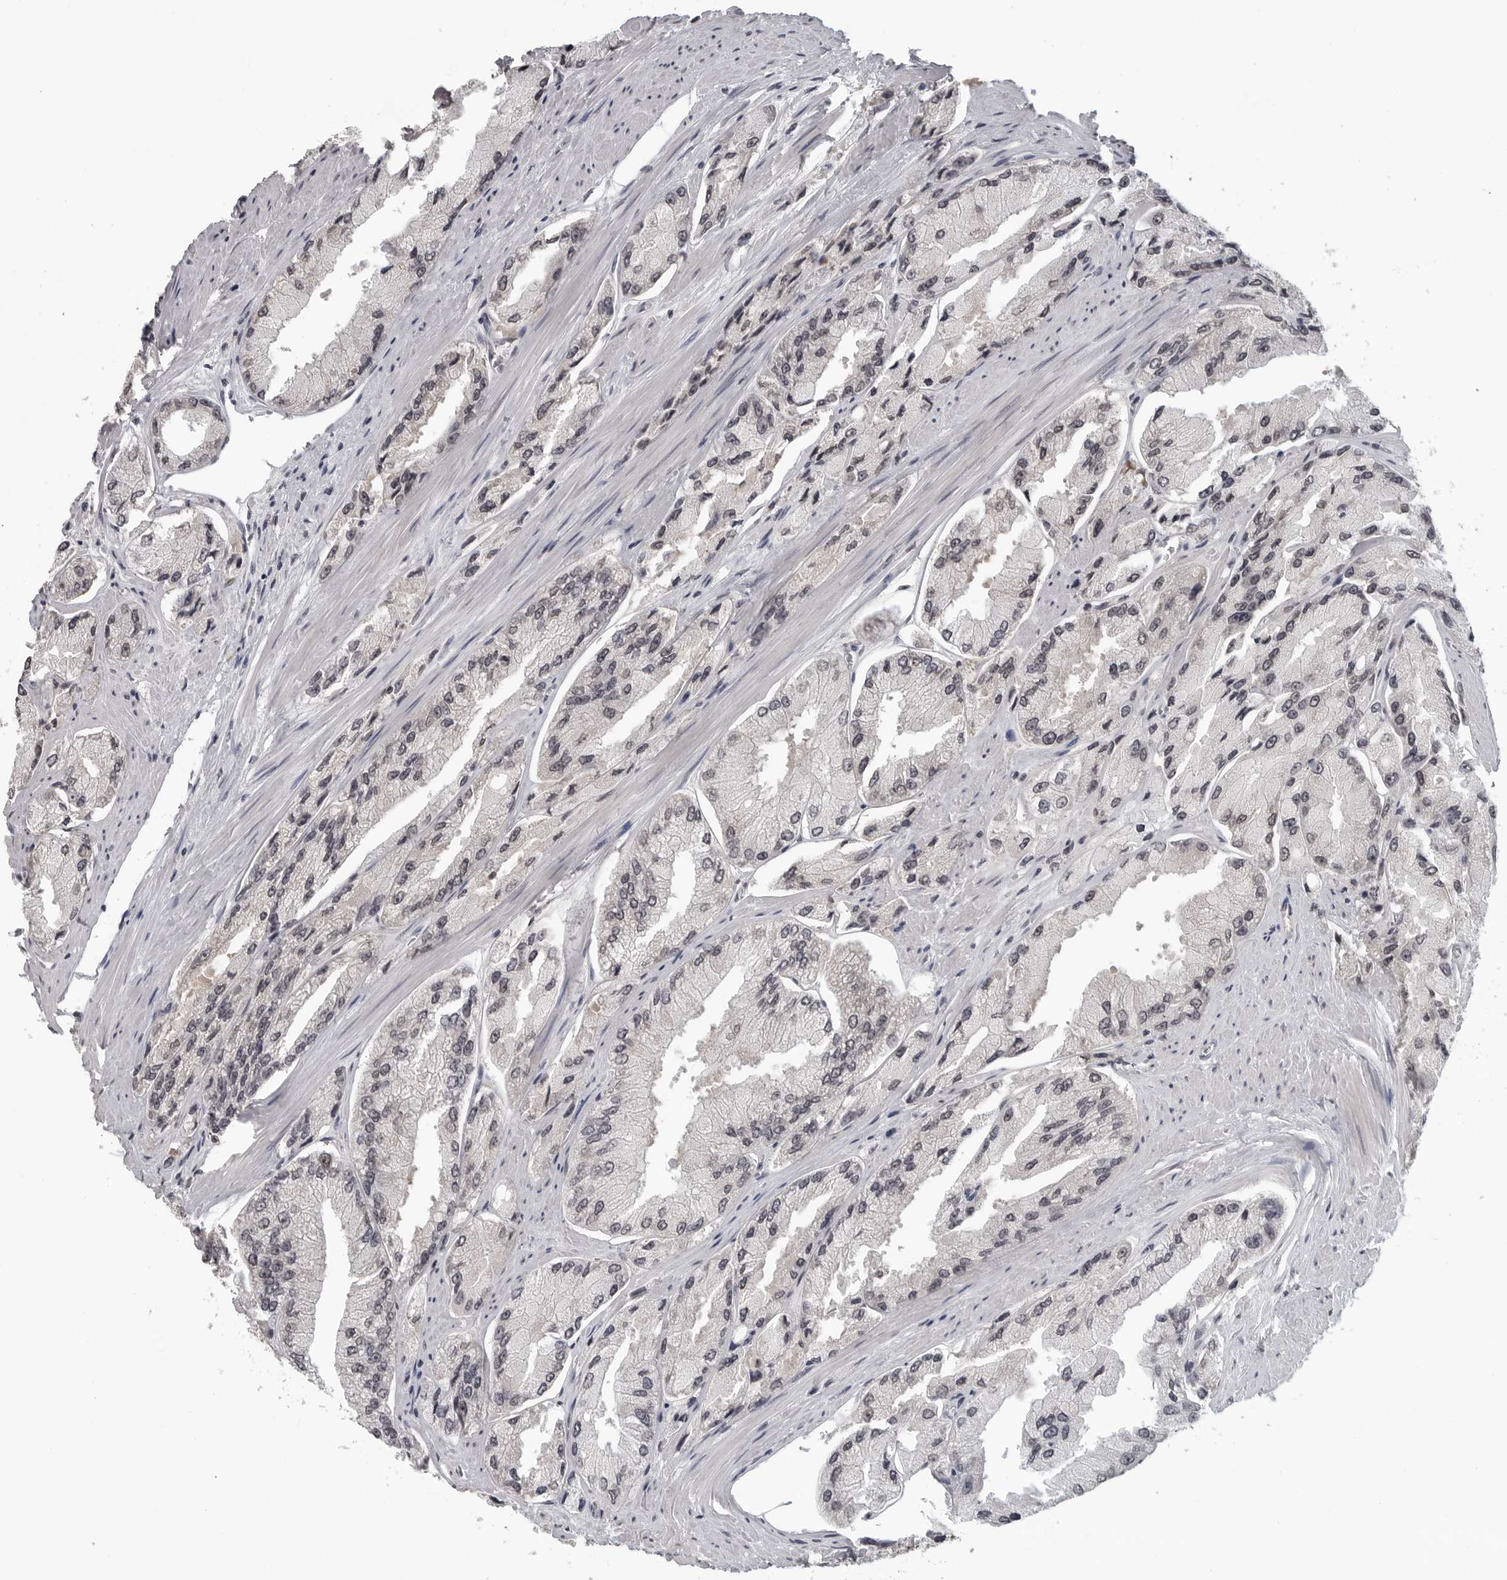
{"staining": {"intensity": "negative", "quantity": "none", "location": "none"}, "tissue": "prostate cancer", "cell_type": "Tumor cells", "image_type": "cancer", "snomed": [{"axis": "morphology", "description": "Adenocarcinoma, High grade"}, {"axis": "topography", "description": "Prostate"}], "caption": "Human prostate cancer (high-grade adenocarcinoma) stained for a protein using immunohistochemistry demonstrates no staining in tumor cells.", "gene": "DDX54", "patient": {"sex": "male", "age": 58}}